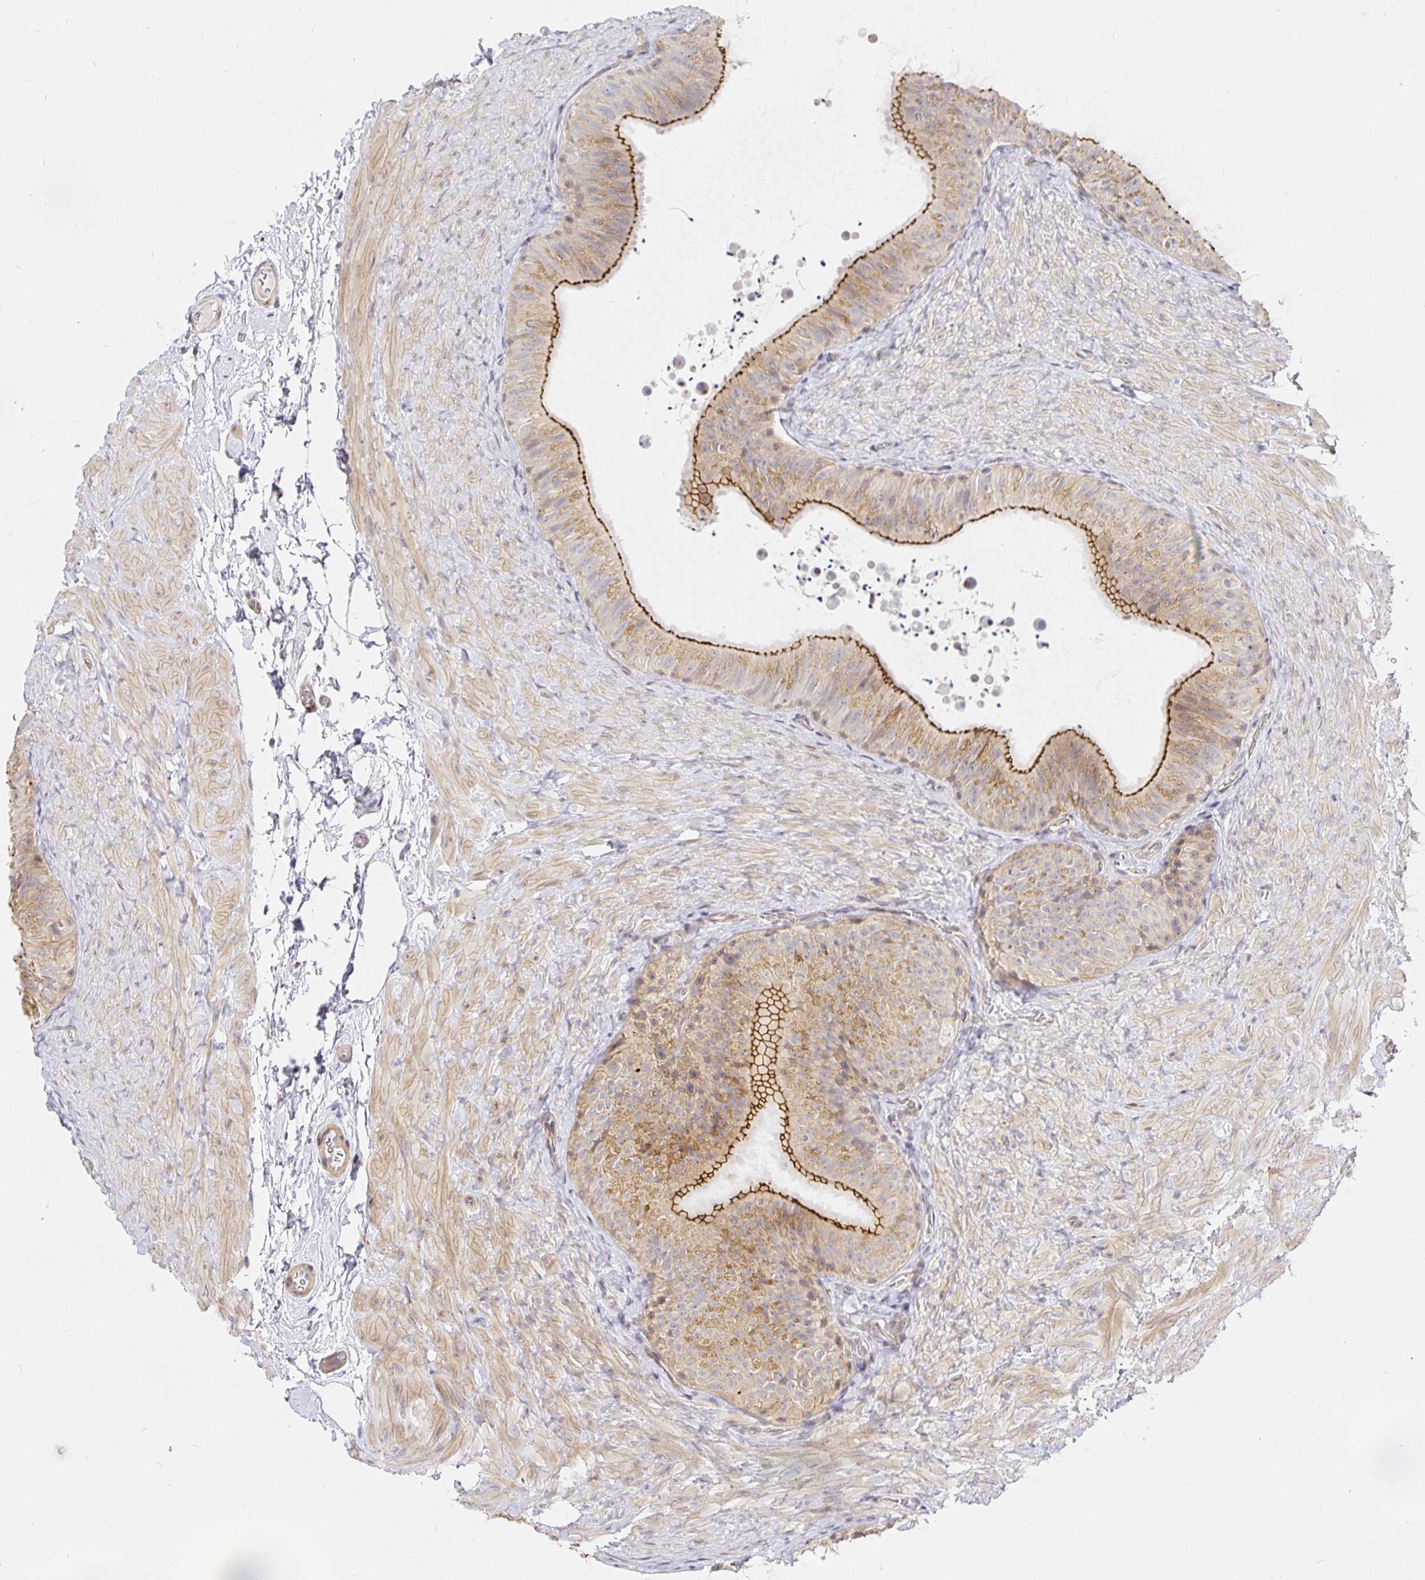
{"staining": {"intensity": "moderate", "quantity": ">75%", "location": "cytoplasmic/membranous"}, "tissue": "epididymis", "cell_type": "Glandular cells", "image_type": "normal", "snomed": [{"axis": "morphology", "description": "Normal tissue, NOS"}, {"axis": "topography", "description": "Epididymis, spermatic cord, NOS"}, {"axis": "topography", "description": "Epididymis"}], "caption": "This image exhibits immunohistochemistry staining of benign human epididymis, with medium moderate cytoplasmic/membranous positivity in about >75% of glandular cells.", "gene": "TJP3", "patient": {"sex": "male", "age": 31}}